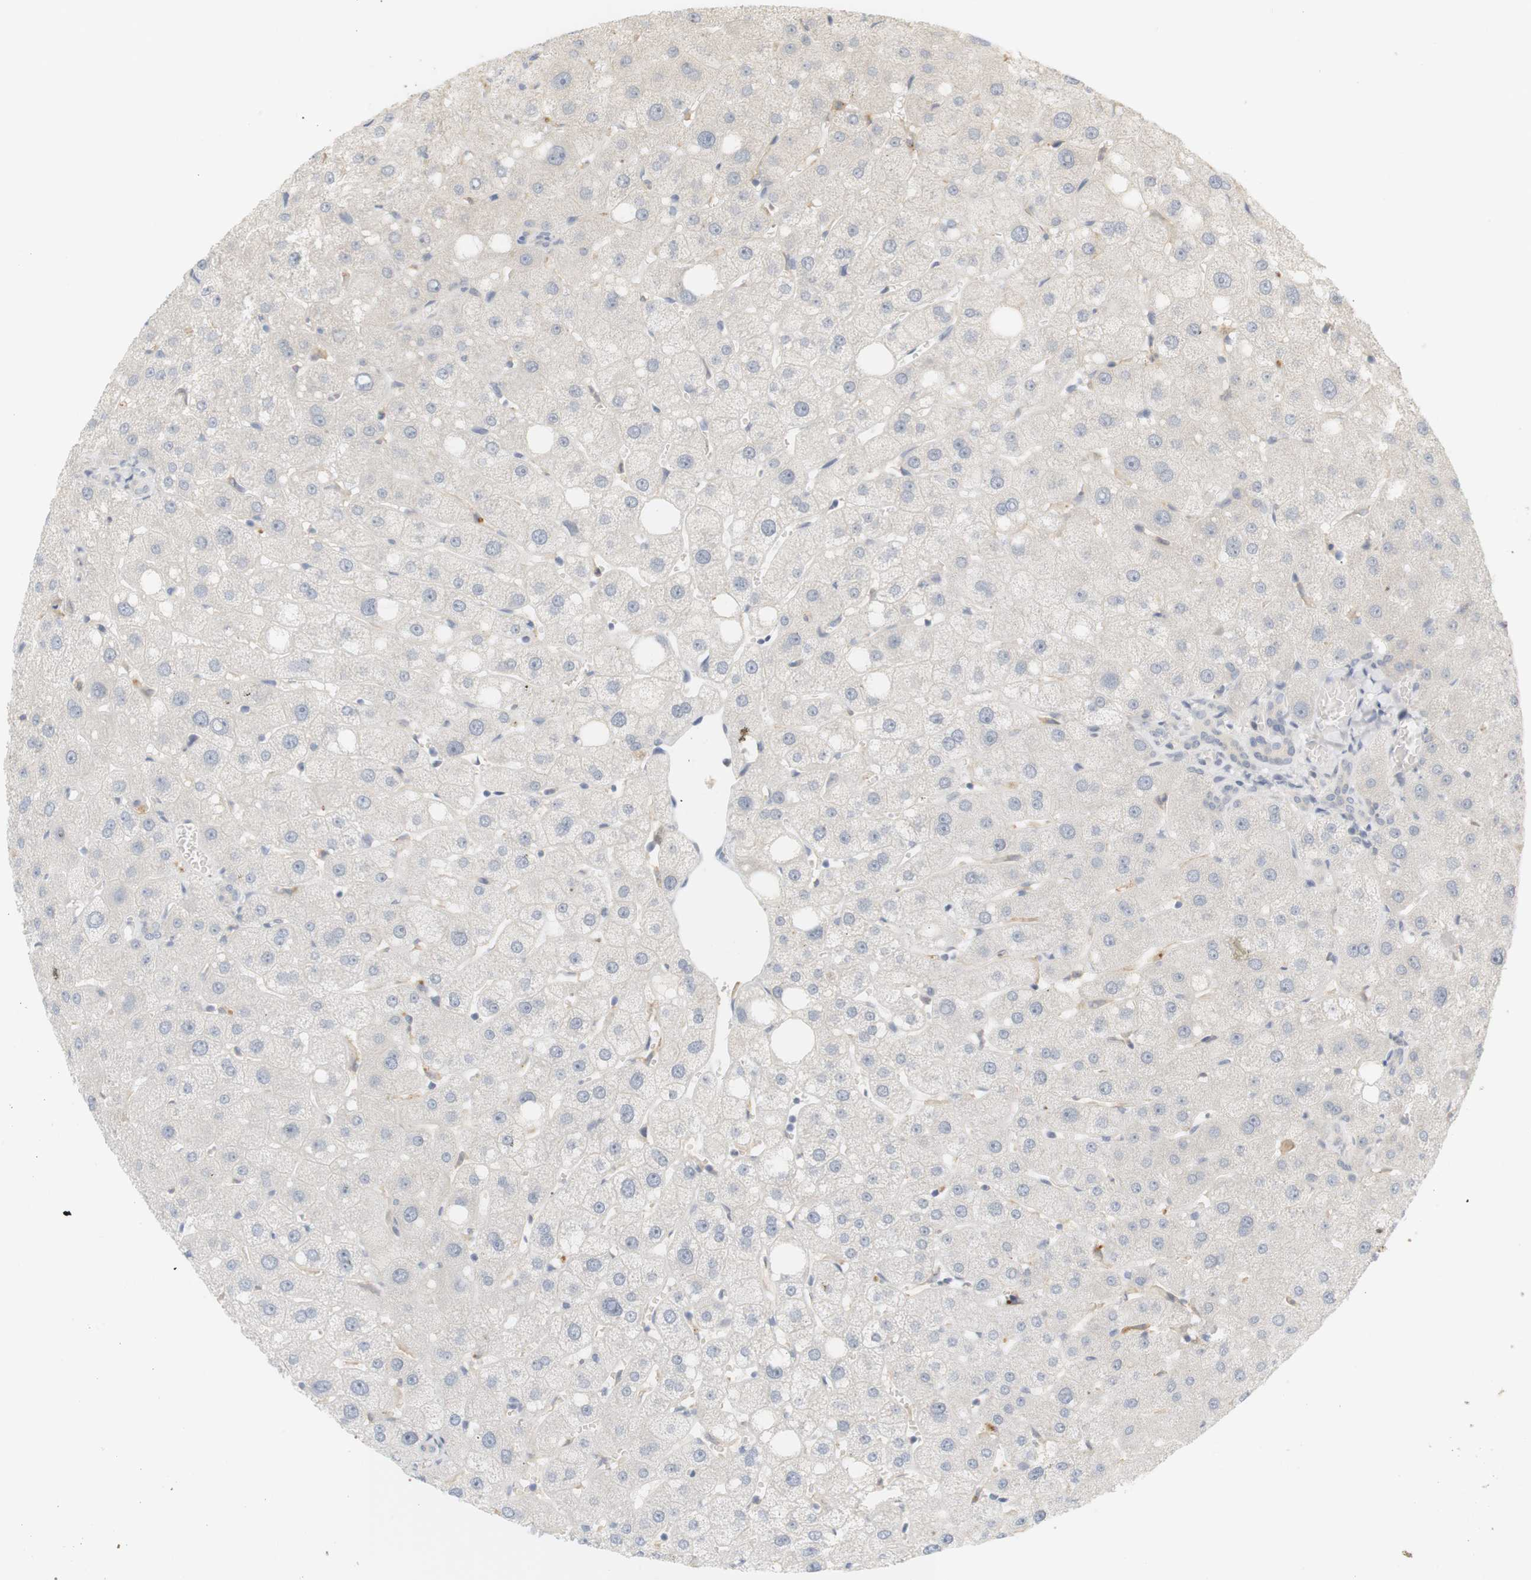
{"staining": {"intensity": "negative", "quantity": "none", "location": "none"}, "tissue": "liver", "cell_type": "Cholangiocytes", "image_type": "normal", "snomed": [{"axis": "morphology", "description": "Normal tissue, NOS"}, {"axis": "topography", "description": "Liver"}], "caption": "Unremarkable liver was stained to show a protein in brown. There is no significant expression in cholangiocytes. (Immunohistochemistry, brightfield microscopy, high magnification).", "gene": "RTN3", "patient": {"sex": "male", "age": 73}}